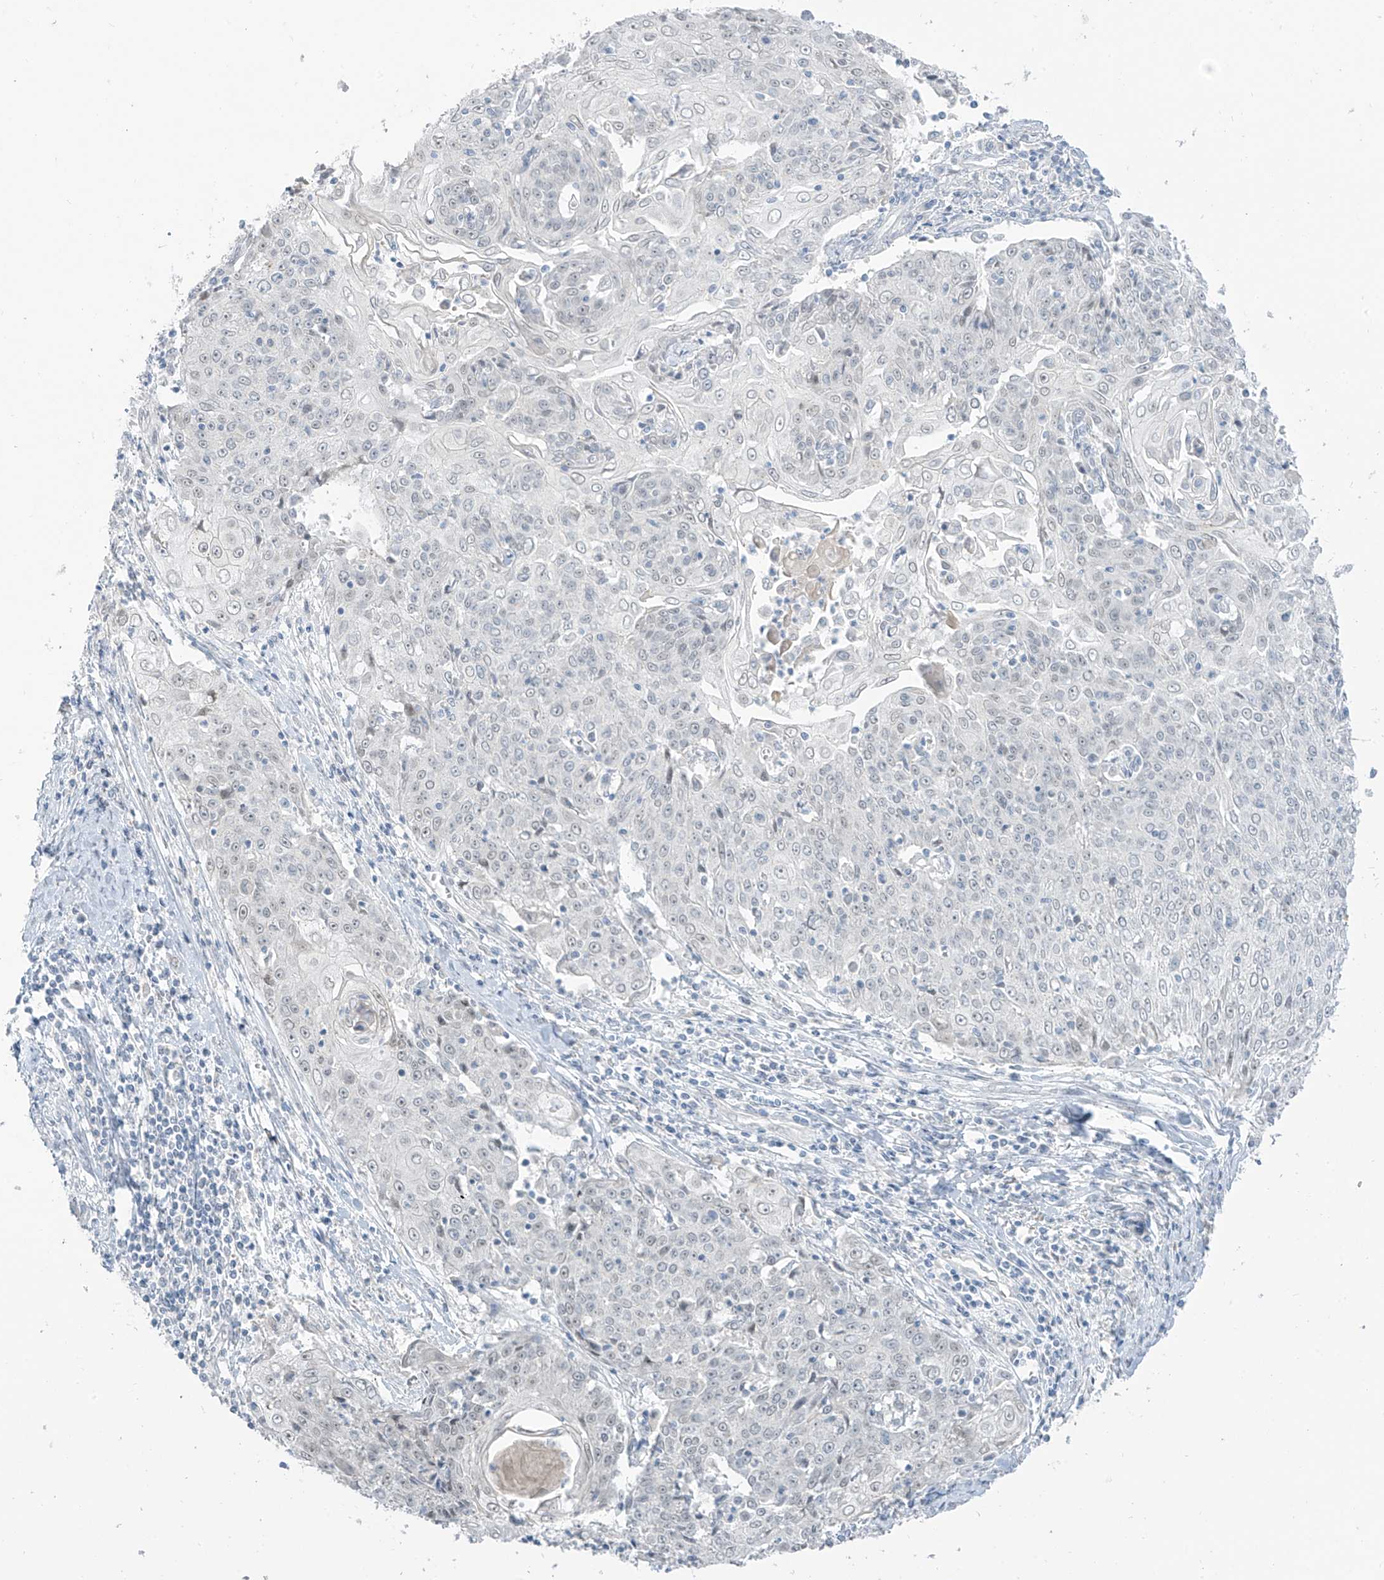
{"staining": {"intensity": "negative", "quantity": "none", "location": "none"}, "tissue": "cervical cancer", "cell_type": "Tumor cells", "image_type": "cancer", "snomed": [{"axis": "morphology", "description": "Squamous cell carcinoma, NOS"}, {"axis": "topography", "description": "Cervix"}], "caption": "Immunohistochemistry (IHC) photomicrograph of human cervical squamous cell carcinoma stained for a protein (brown), which shows no expression in tumor cells.", "gene": "PRDM6", "patient": {"sex": "female", "age": 48}}